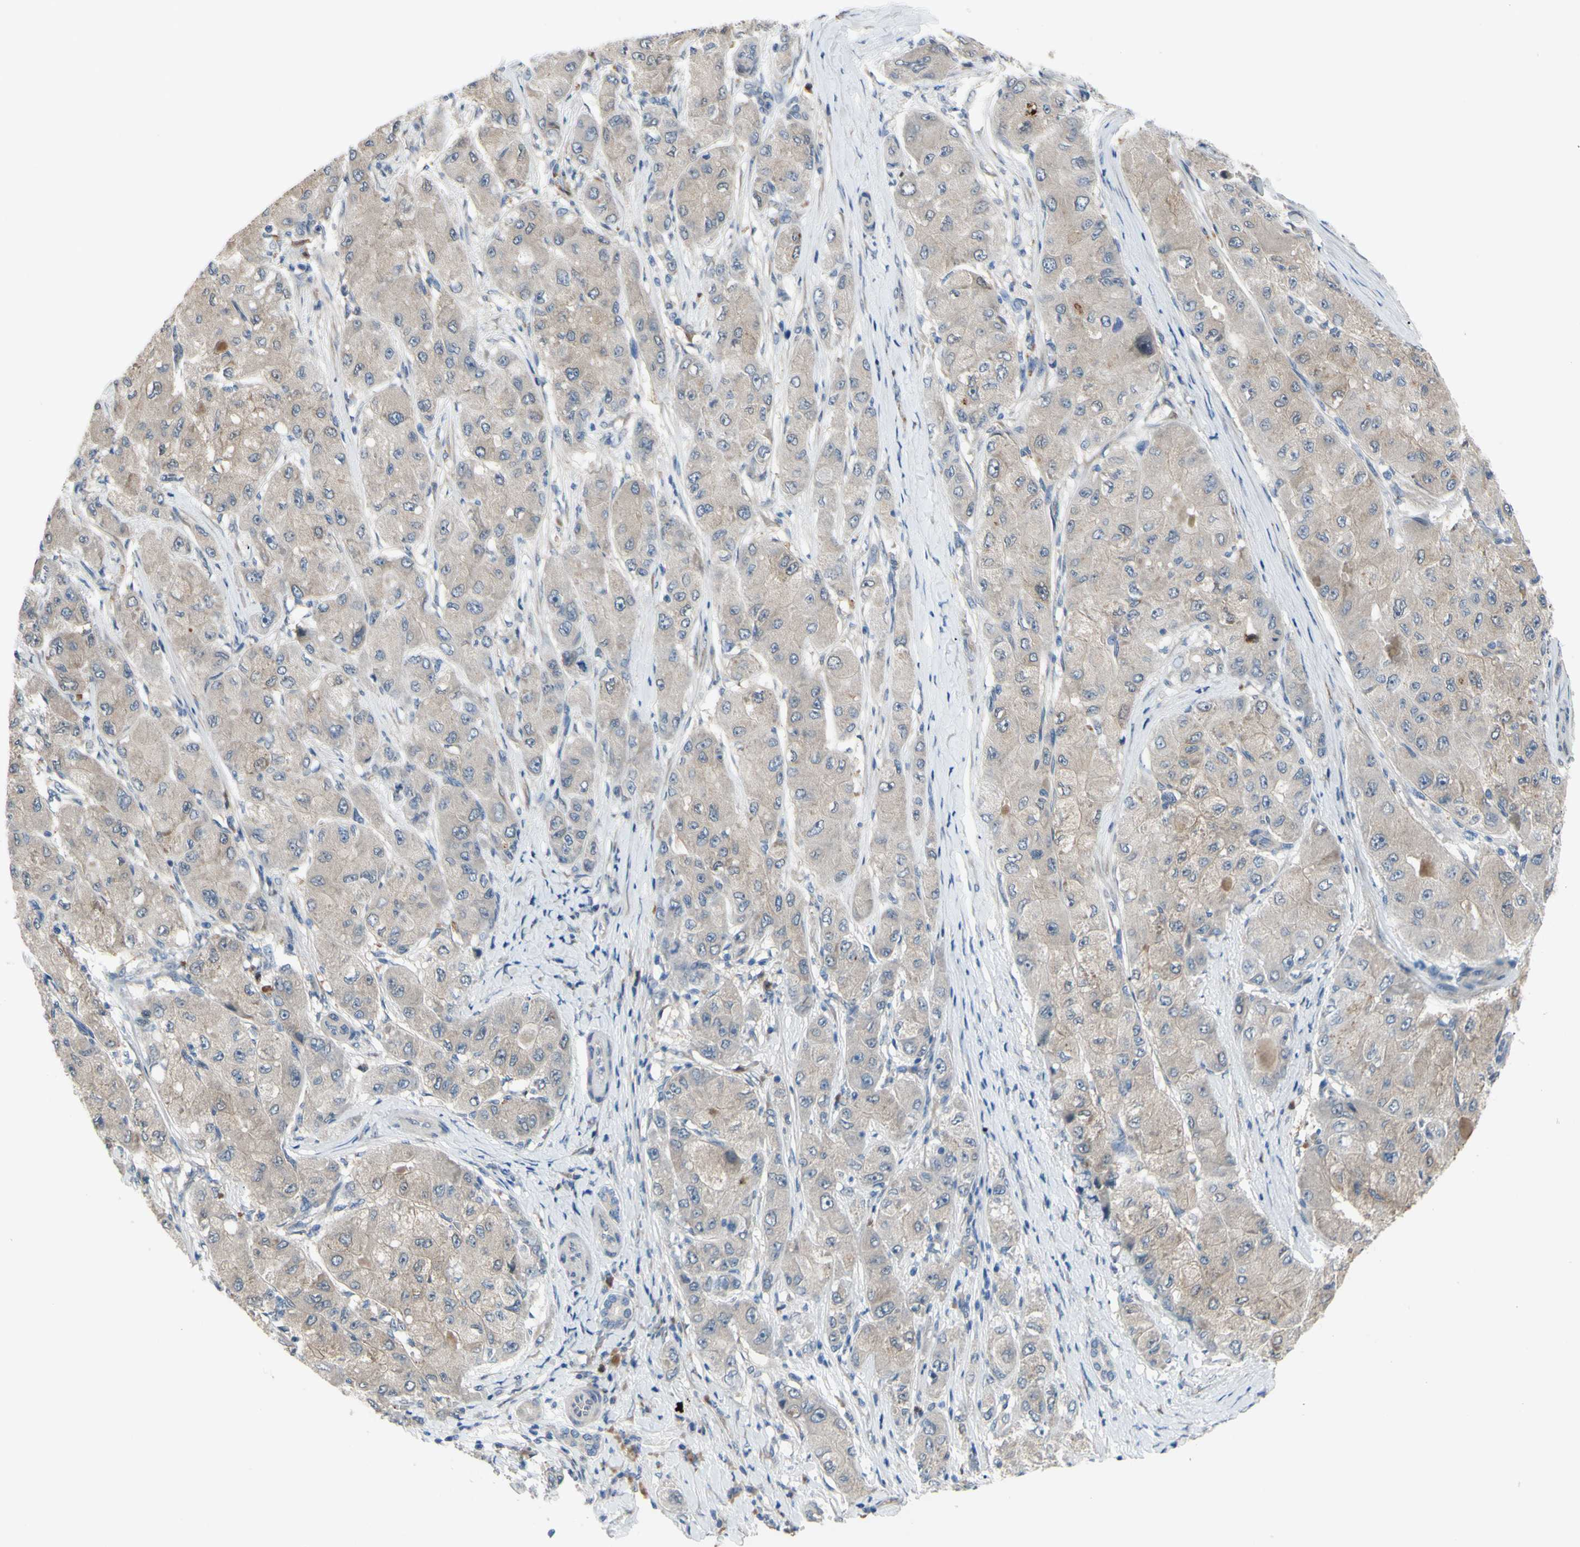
{"staining": {"intensity": "weak", "quantity": ">75%", "location": "cytoplasmic/membranous"}, "tissue": "liver cancer", "cell_type": "Tumor cells", "image_type": "cancer", "snomed": [{"axis": "morphology", "description": "Carcinoma, Hepatocellular, NOS"}, {"axis": "topography", "description": "Liver"}], "caption": "The histopathology image reveals staining of liver cancer (hepatocellular carcinoma), revealing weak cytoplasmic/membranous protein staining (brown color) within tumor cells.", "gene": "GRAMD2B", "patient": {"sex": "male", "age": 80}}